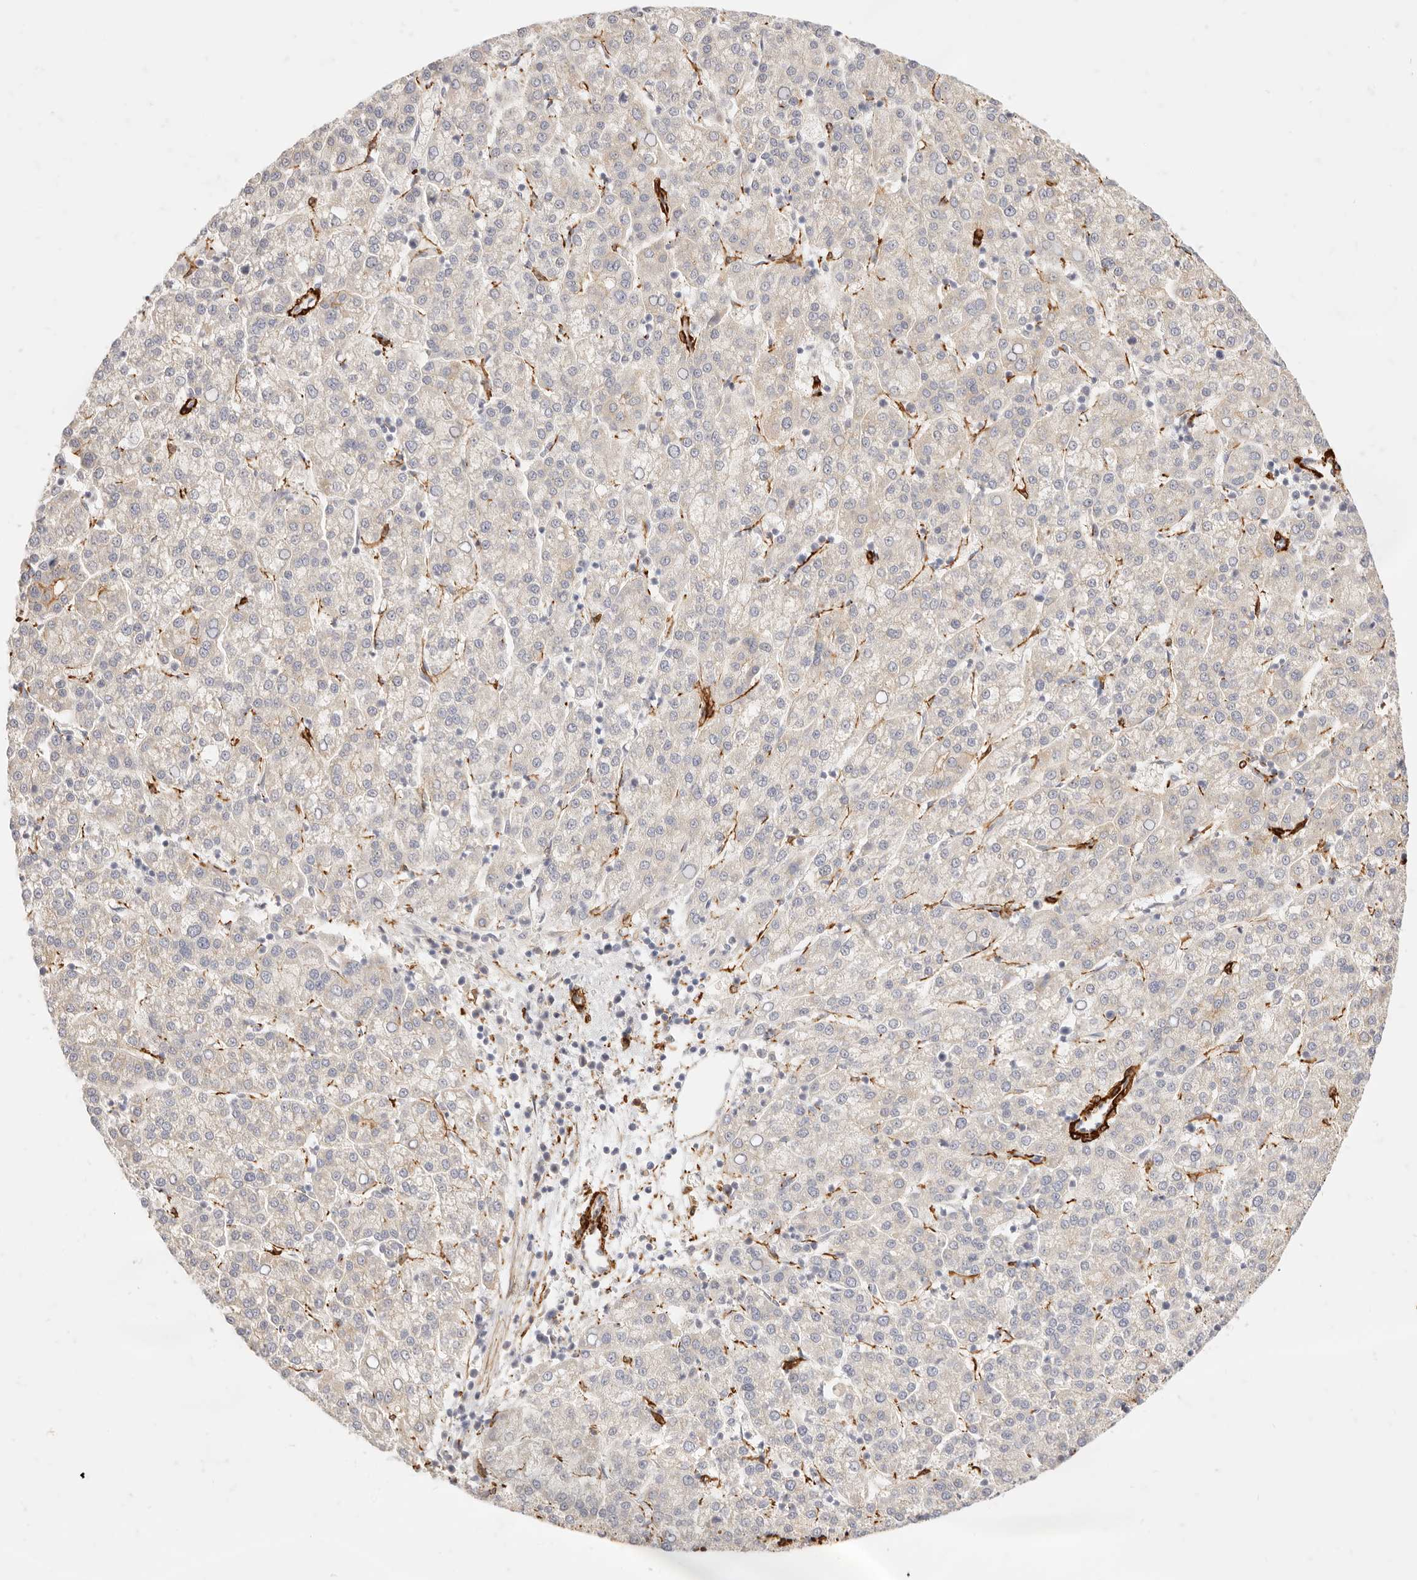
{"staining": {"intensity": "negative", "quantity": "none", "location": "none"}, "tissue": "liver cancer", "cell_type": "Tumor cells", "image_type": "cancer", "snomed": [{"axis": "morphology", "description": "Carcinoma, Hepatocellular, NOS"}, {"axis": "topography", "description": "Liver"}], "caption": "IHC histopathology image of neoplastic tissue: liver hepatocellular carcinoma stained with DAB (3,3'-diaminobenzidine) shows no significant protein expression in tumor cells.", "gene": "TMTC2", "patient": {"sex": "female", "age": 58}}